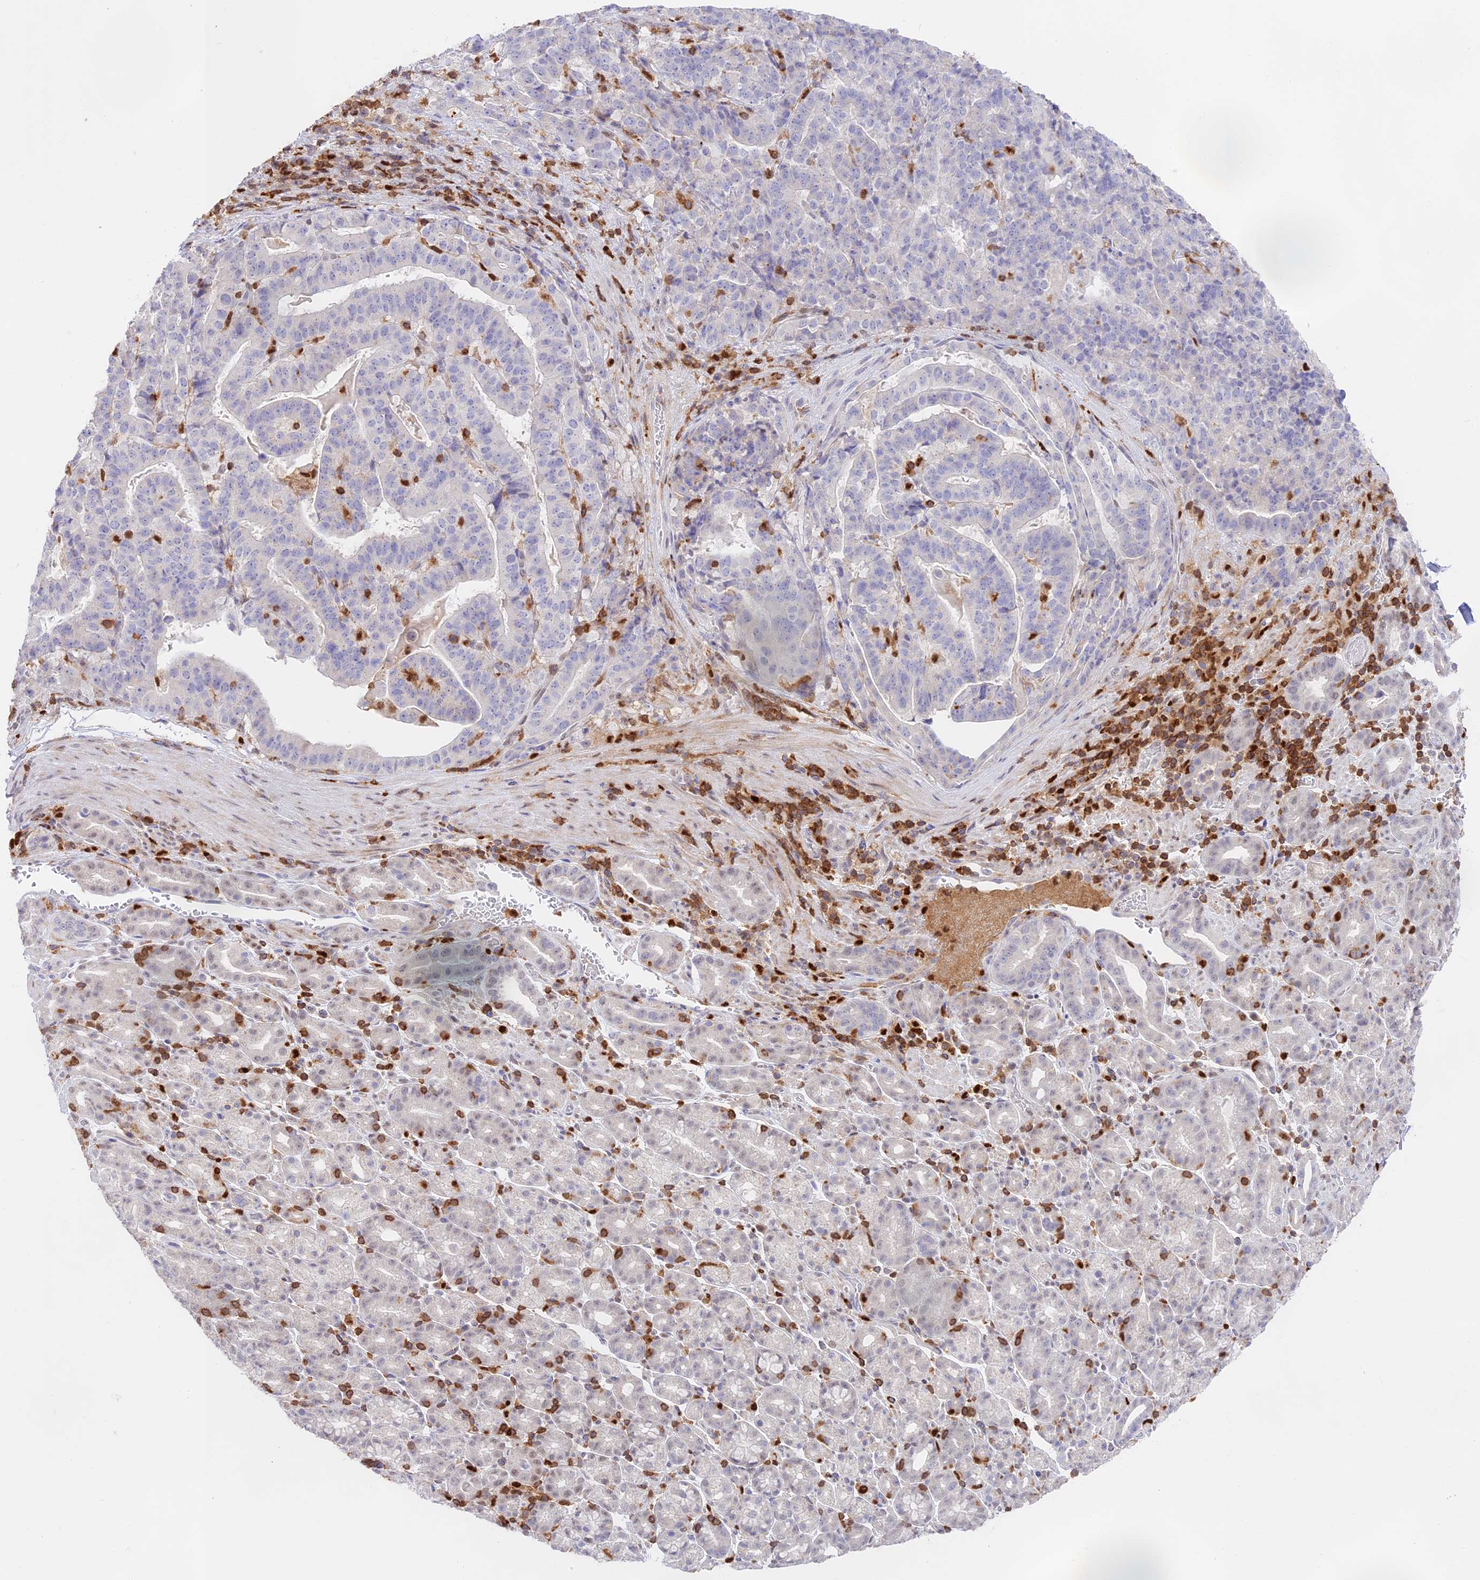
{"staining": {"intensity": "negative", "quantity": "none", "location": "none"}, "tissue": "stomach cancer", "cell_type": "Tumor cells", "image_type": "cancer", "snomed": [{"axis": "morphology", "description": "Adenocarcinoma, NOS"}, {"axis": "topography", "description": "Stomach"}], "caption": "Immunohistochemical staining of human adenocarcinoma (stomach) displays no significant positivity in tumor cells.", "gene": "DENND1C", "patient": {"sex": "male", "age": 48}}